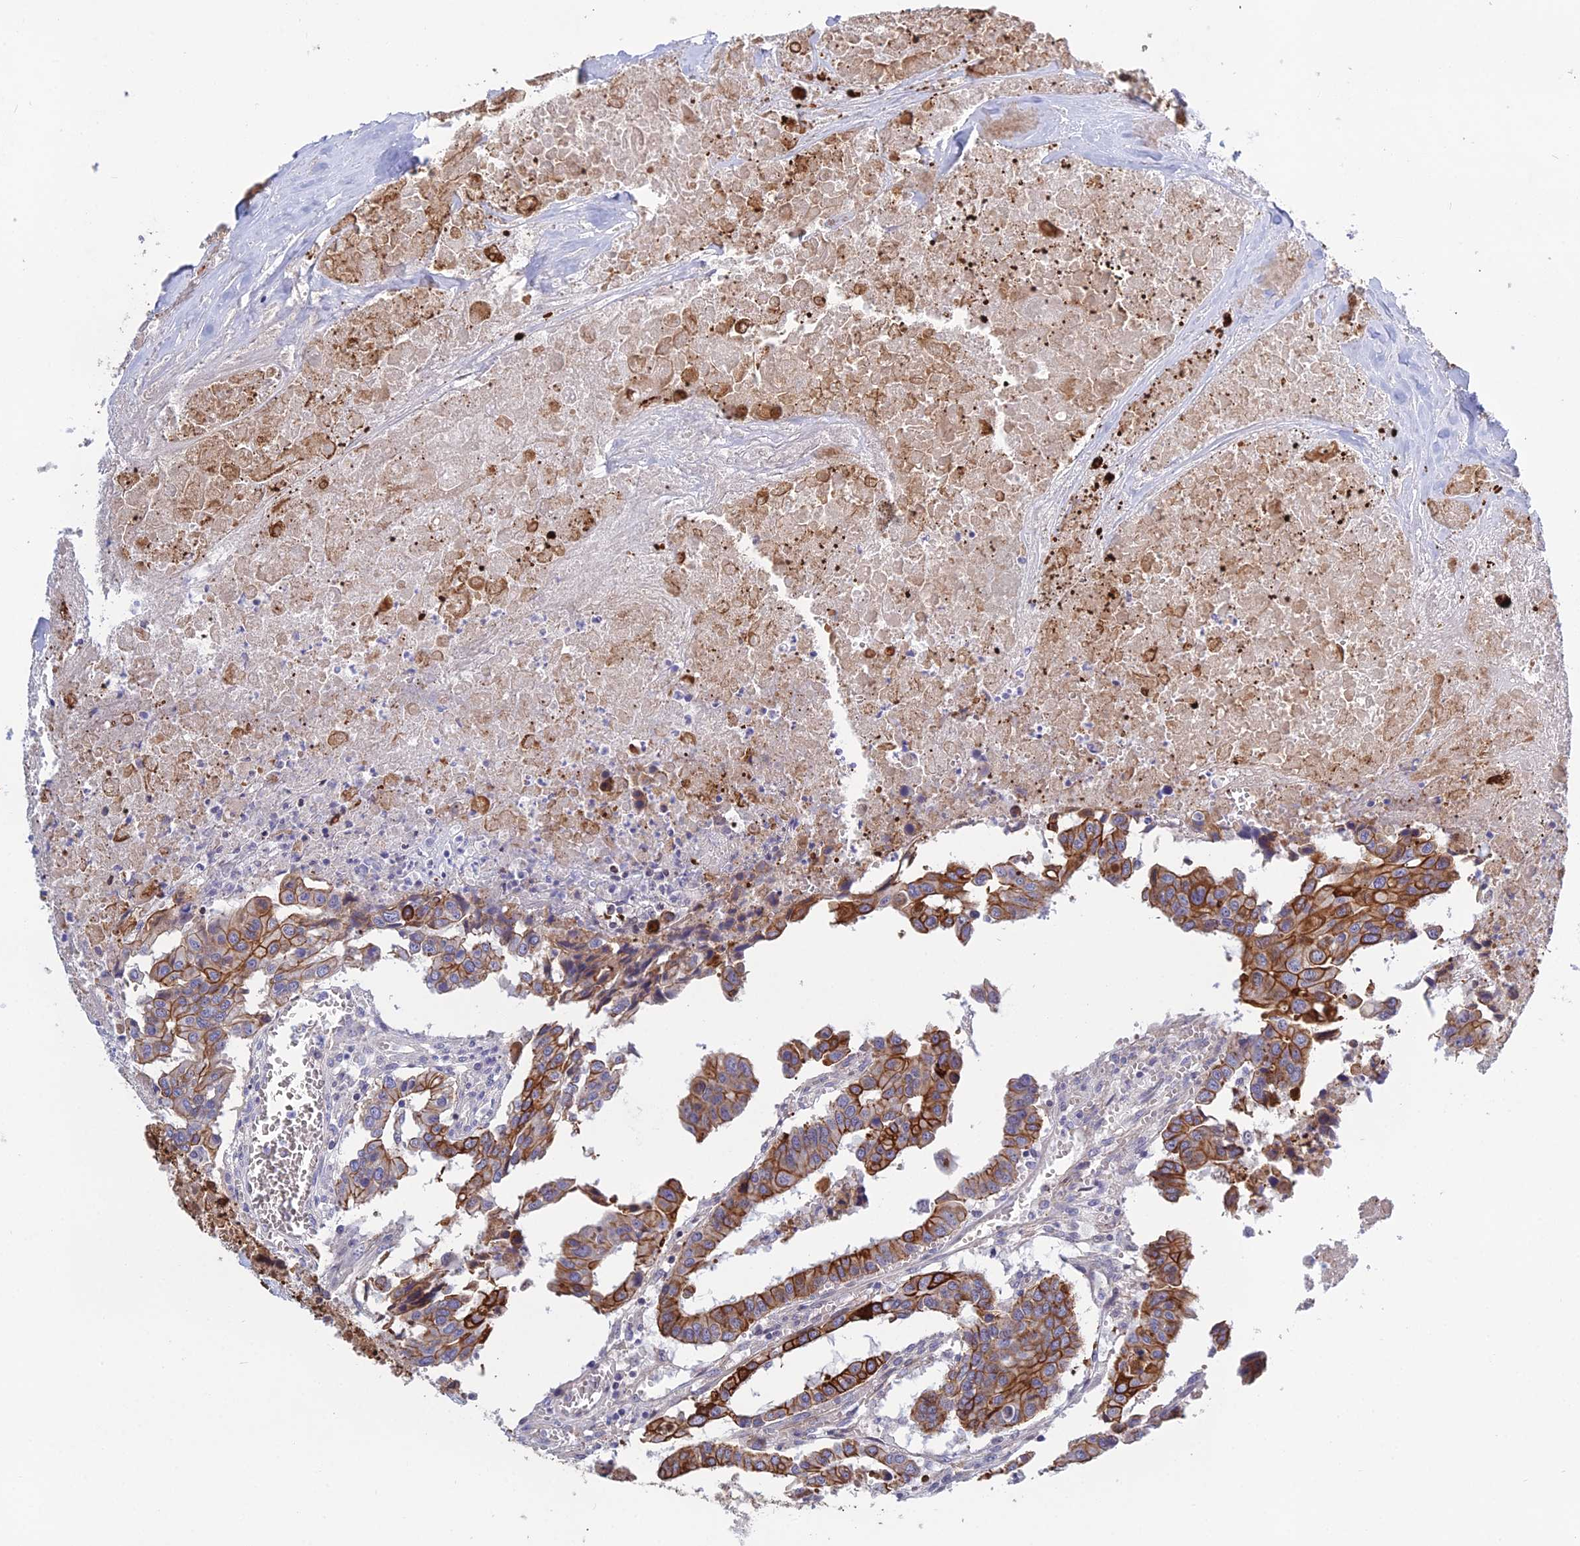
{"staining": {"intensity": "strong", "quantity": ">75%", "location": "cytoplasmic/membranous"}, "tissue": "colorectal cancer", "cell_type": "Tumor cells", "image_type": "cancer", "snomed": [{"axis": "morphology", "description": "Adenocarcinoma, NOS"}, {"axis": "topography", "description": "Colon"}], "caption": "IHC of colorectal cancer displays high levels of strong cytoplasmic/membranous positivity in approximately >75% of tumor cells.", "gene": "LZTS2", "patient": {"sex": "male", "age": 77}}